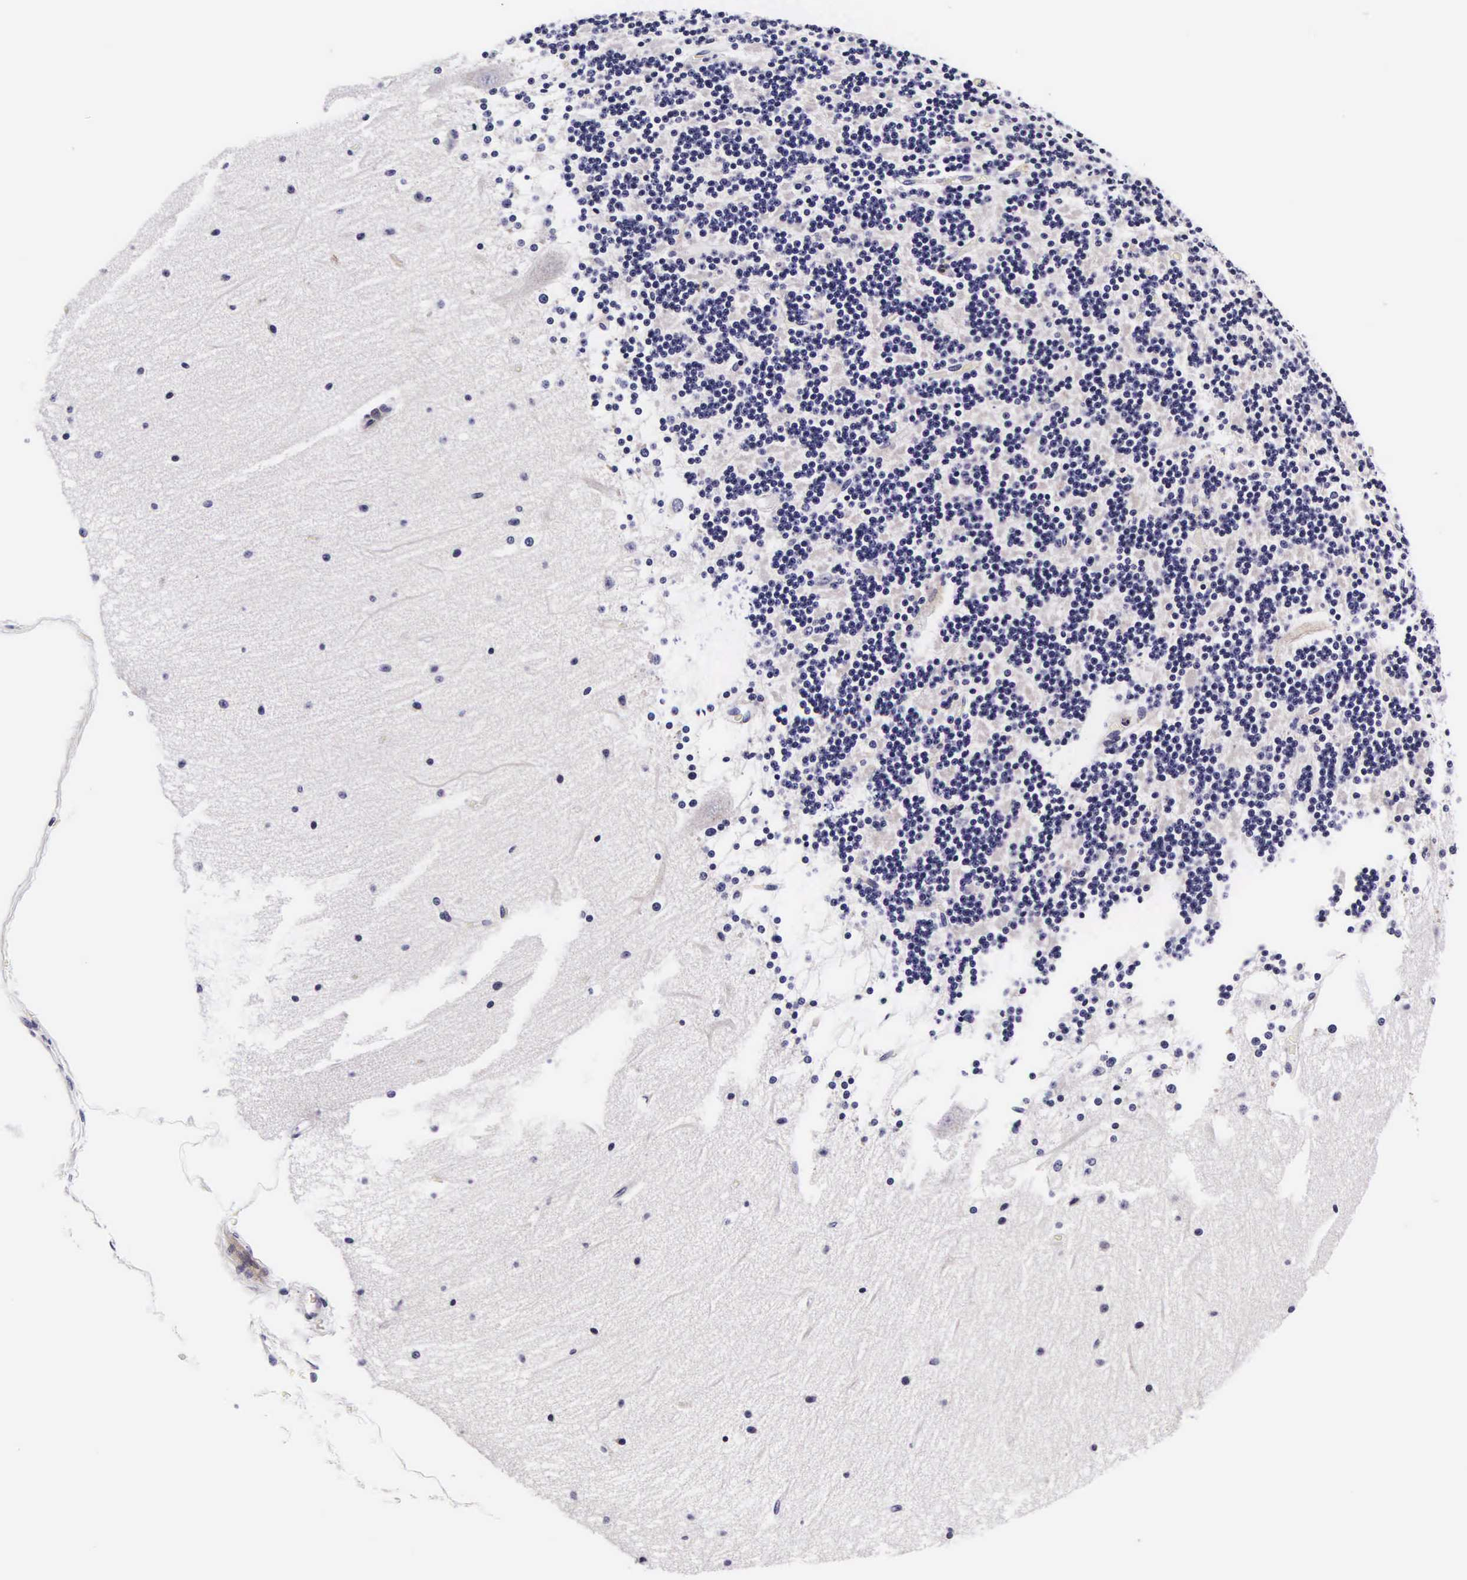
{"staining": {"intensity": "negative", "quantity": "none", "location": "none"}, "tissue": "cerebellum", "cell_type": "Cells in granular layer", "image_type": "normal", "snomed": [{"axis": "morphology", "description": "Normal tissue, NOS"}, {"axis": "topography", "description": "Cerebellum"}], "caption": "A high-resolution photomicrograph shows immunohistochemistry (IHC) staining of normal cerebellum, which demonstrates no significant positivity in cells in granular layer. (Brightfield microscopy of DAB immunohistochemistry (IHC) at high magnification).", "gene": "UPRT", "patient": {"sex": "female", "age": 54}}